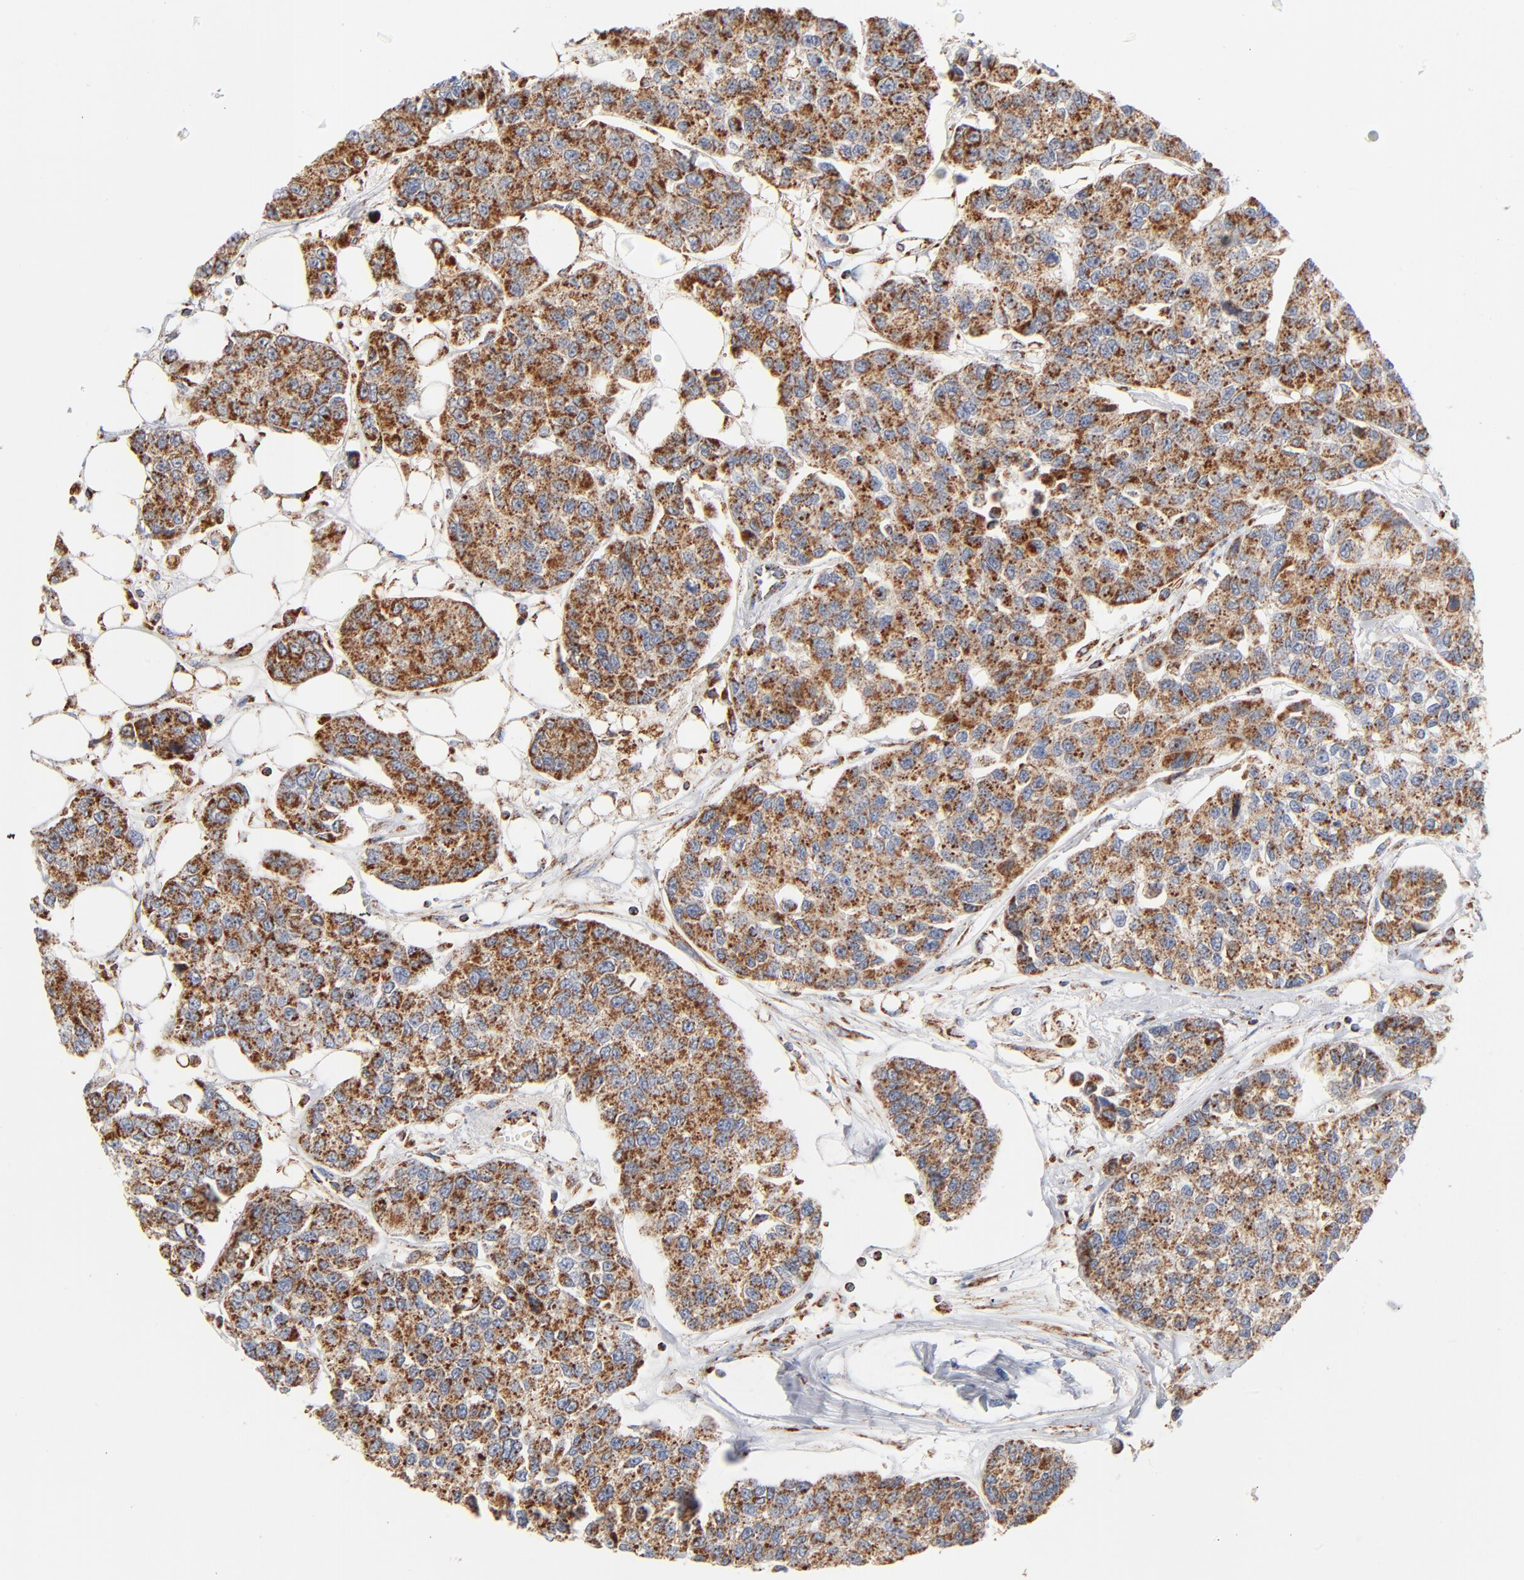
{"staining": {"intensity": "strong", "quantity": ">75%", "location": "cytoplasmic/membranous"}, "tissue": "breast cancer", "cell_type": "Tumor cells", "image_type": "cancer", "snomed": [{"axis": "morphology", "description": "Duct carcinoma"}, {"axis": "topography", "description": "Breast"}], "caption": "A brown stain highlights strong cytoplasmic/membranous expression of a protein in human intraductal carcinoma (breast) tumor cells.", "gene": "UQCRC1", "patient": {"sex": "female", "age": 51}}